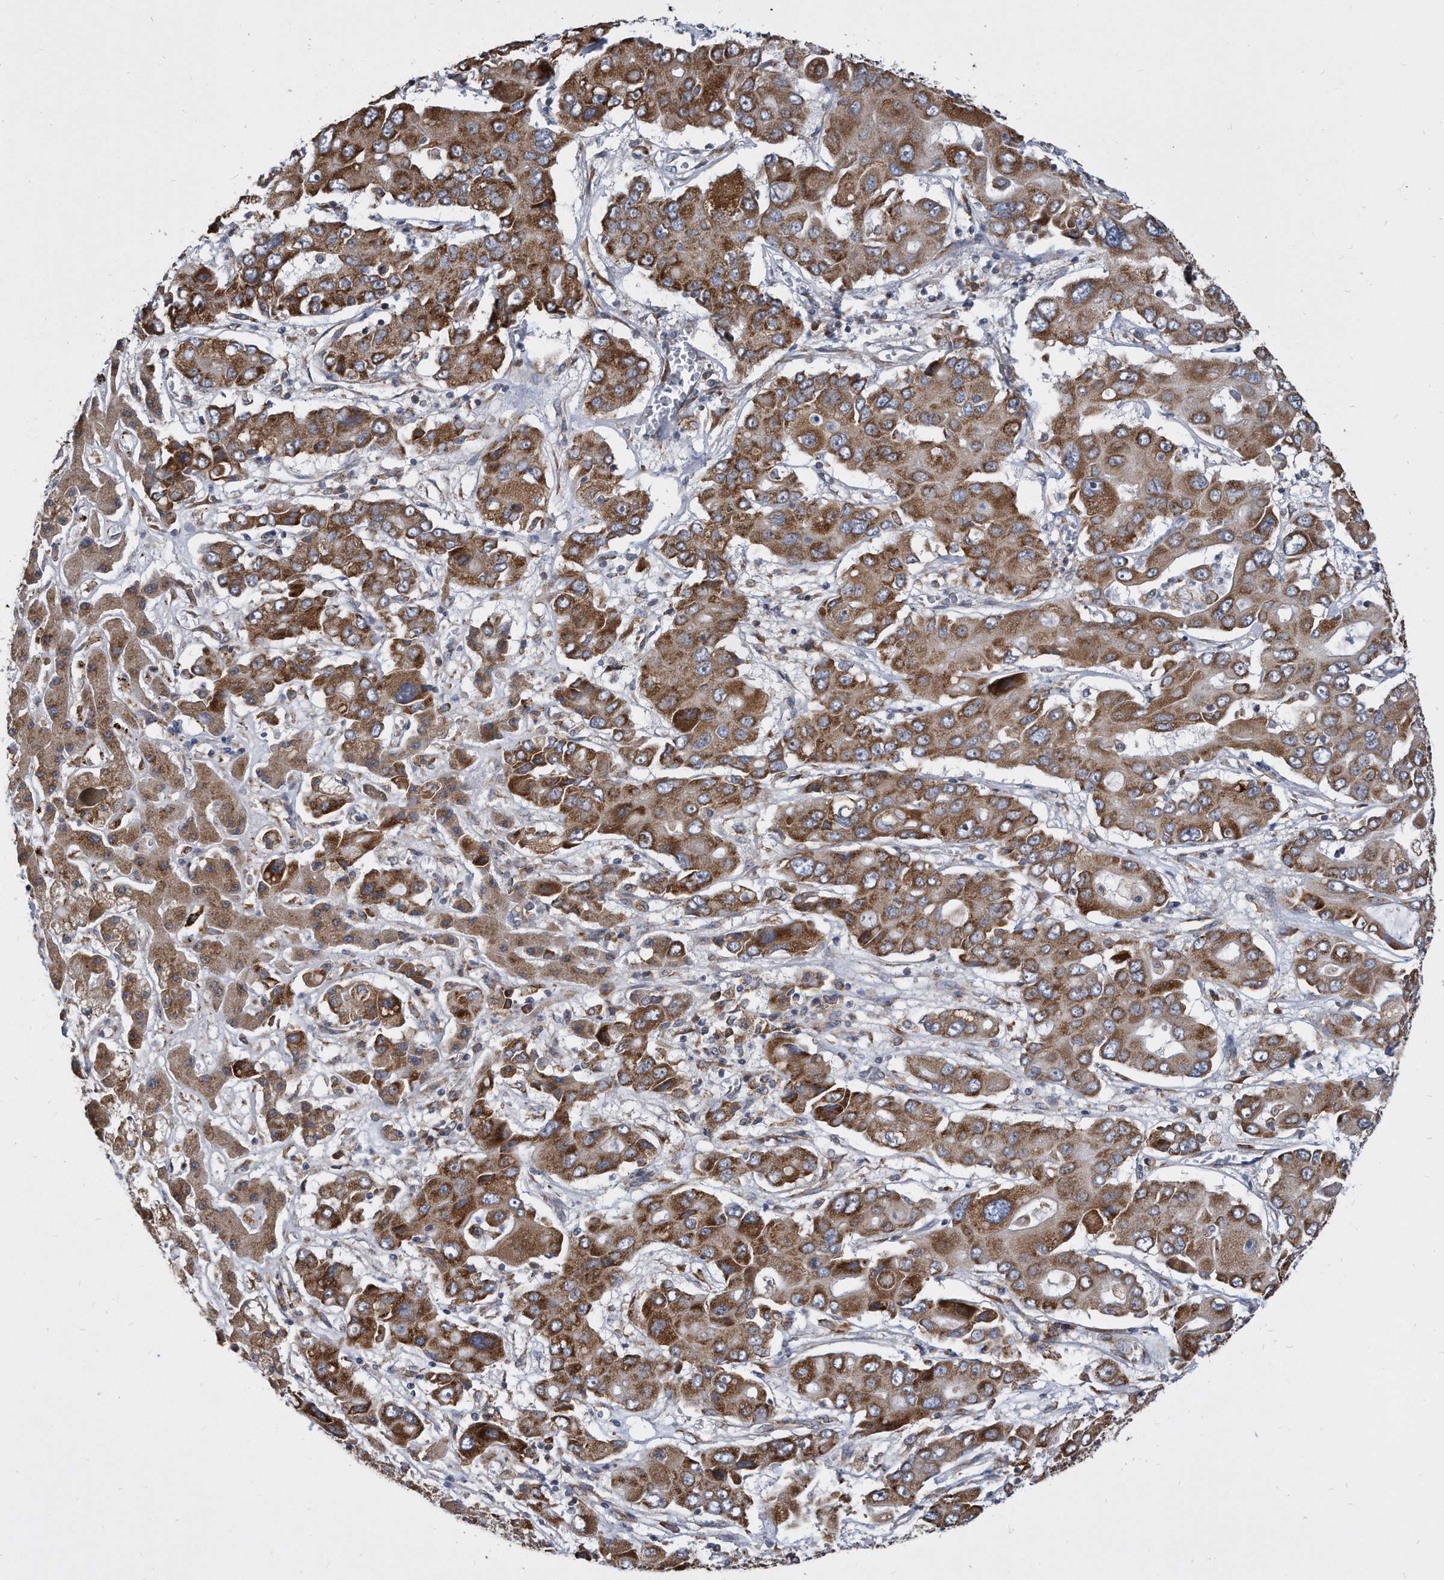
{"staining": {"intensity": "strong", "quantity": ">75%", "location": "cytoplasmic/membranous"}, "tissue": "liver cancer", "cell_type": "Tumor cells", "image_type": "cancer", "snomed": [{"axis": "morphology", "description": "Cholangiocarcinoma"}, {"axis": "topography", "description": "Liver"}], "caption": "Tumor cells exhibit high levels of strong cytoplasmic/membranous positivity in approximately >75% of cells in human liver cholangiocarcinoma. (DAB (3,3'-diaminobenzidine) = brown stain, brightfield microscopy at high magnification).", "gene": "CCDC47", "patient": {"sex": "male", "age": 67}}